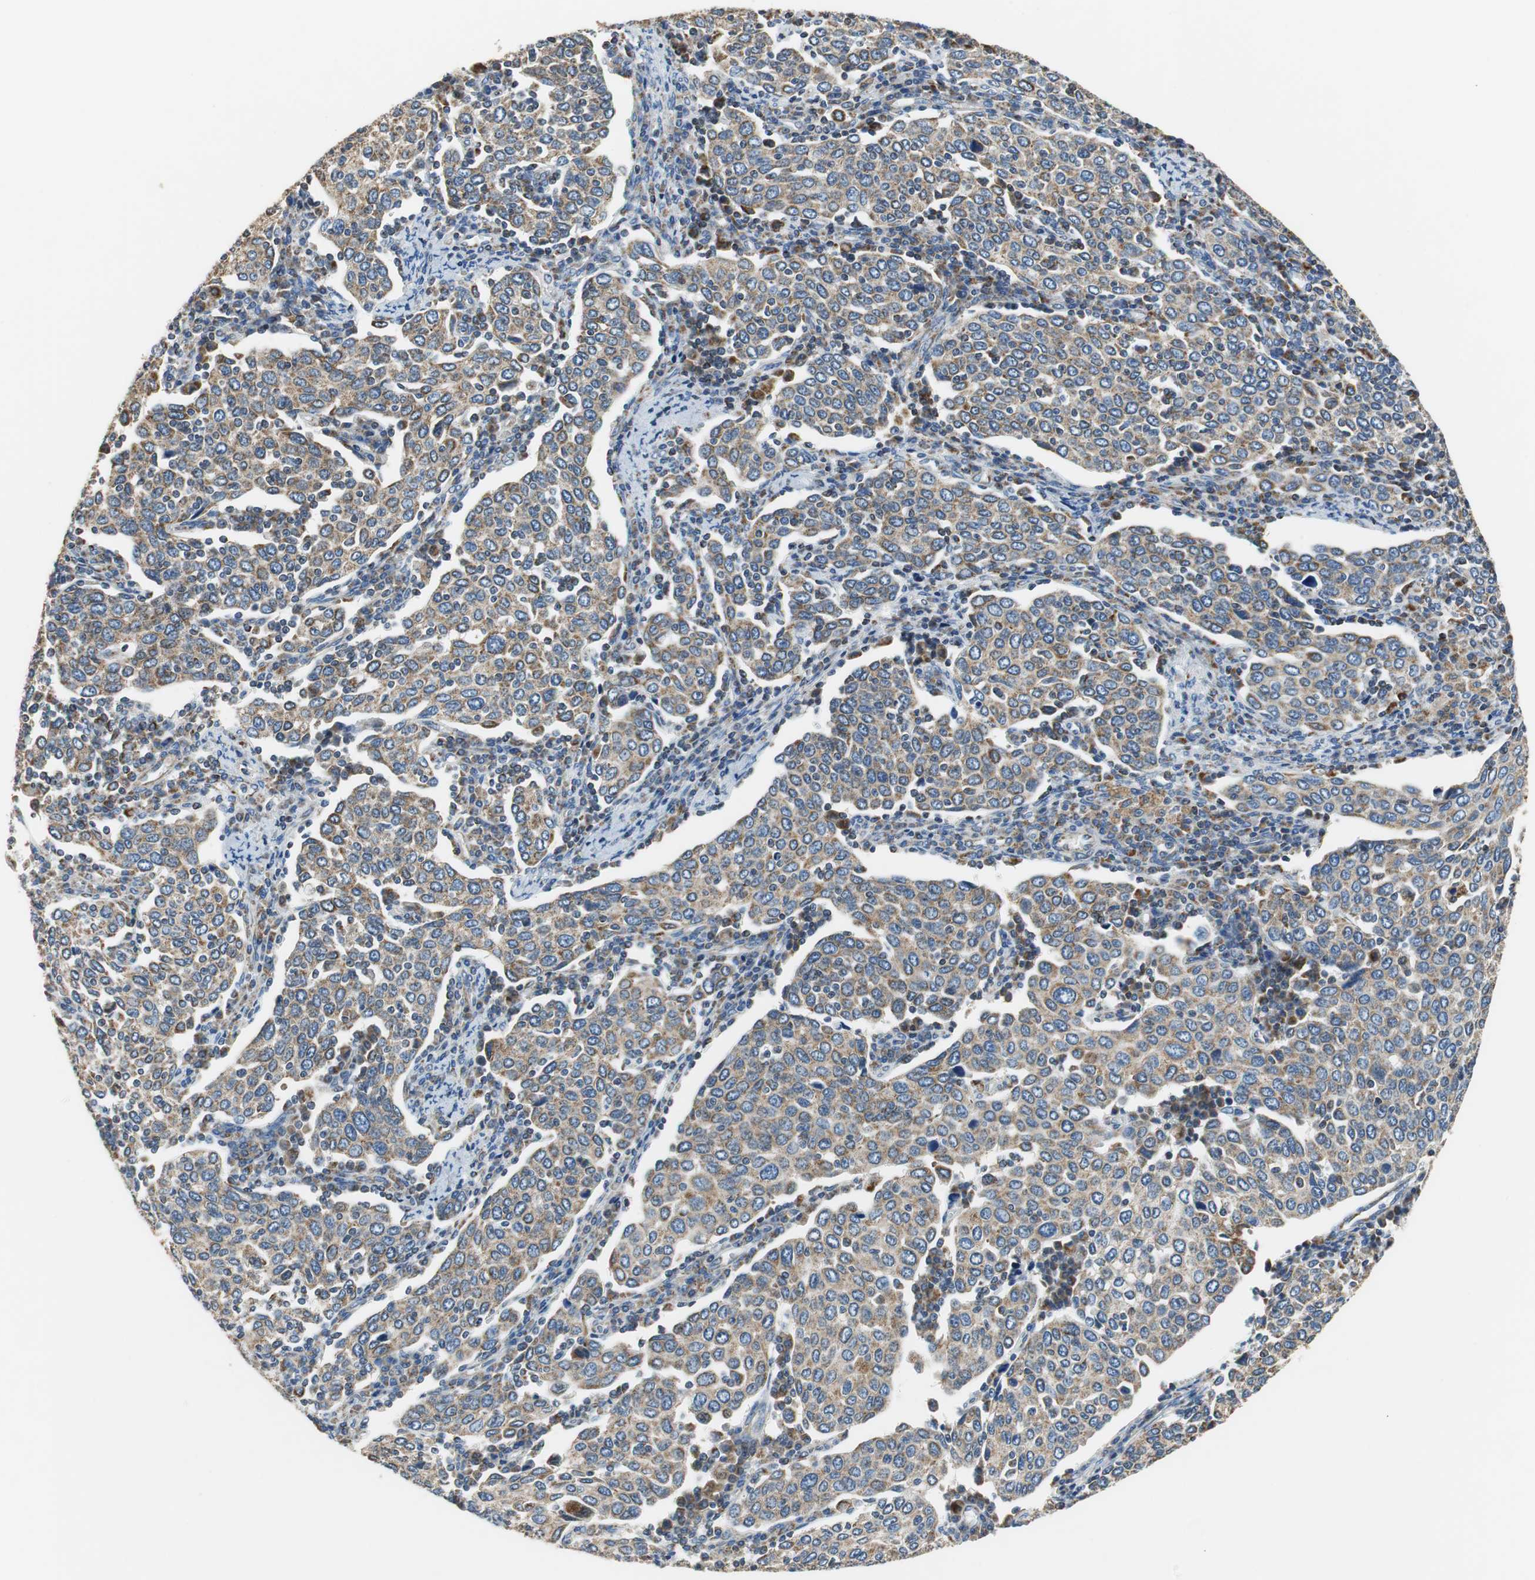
{"staining": {"intensity": "moderate", "quantity": ">75%", "location": "cytoplasmic/membranous"}, "tissue": "cervical cancer", "cell_type": "Tumor cells", "image_type": "cancer", "snomed": [{"axis": "morphology", "description": "Squamous cell carcinoma, NOS"}, {"axis": "topography", "description": "Cervix"}], "caption": "Human squamous cell carcinoma (cervical) stained for a protein (brown) displays moderate cytoplasmic/membranous positive staining in approximately >75% of tumor cells.", "gene": "GSTK1", "patient": {"sex": "female", "age": 40}}